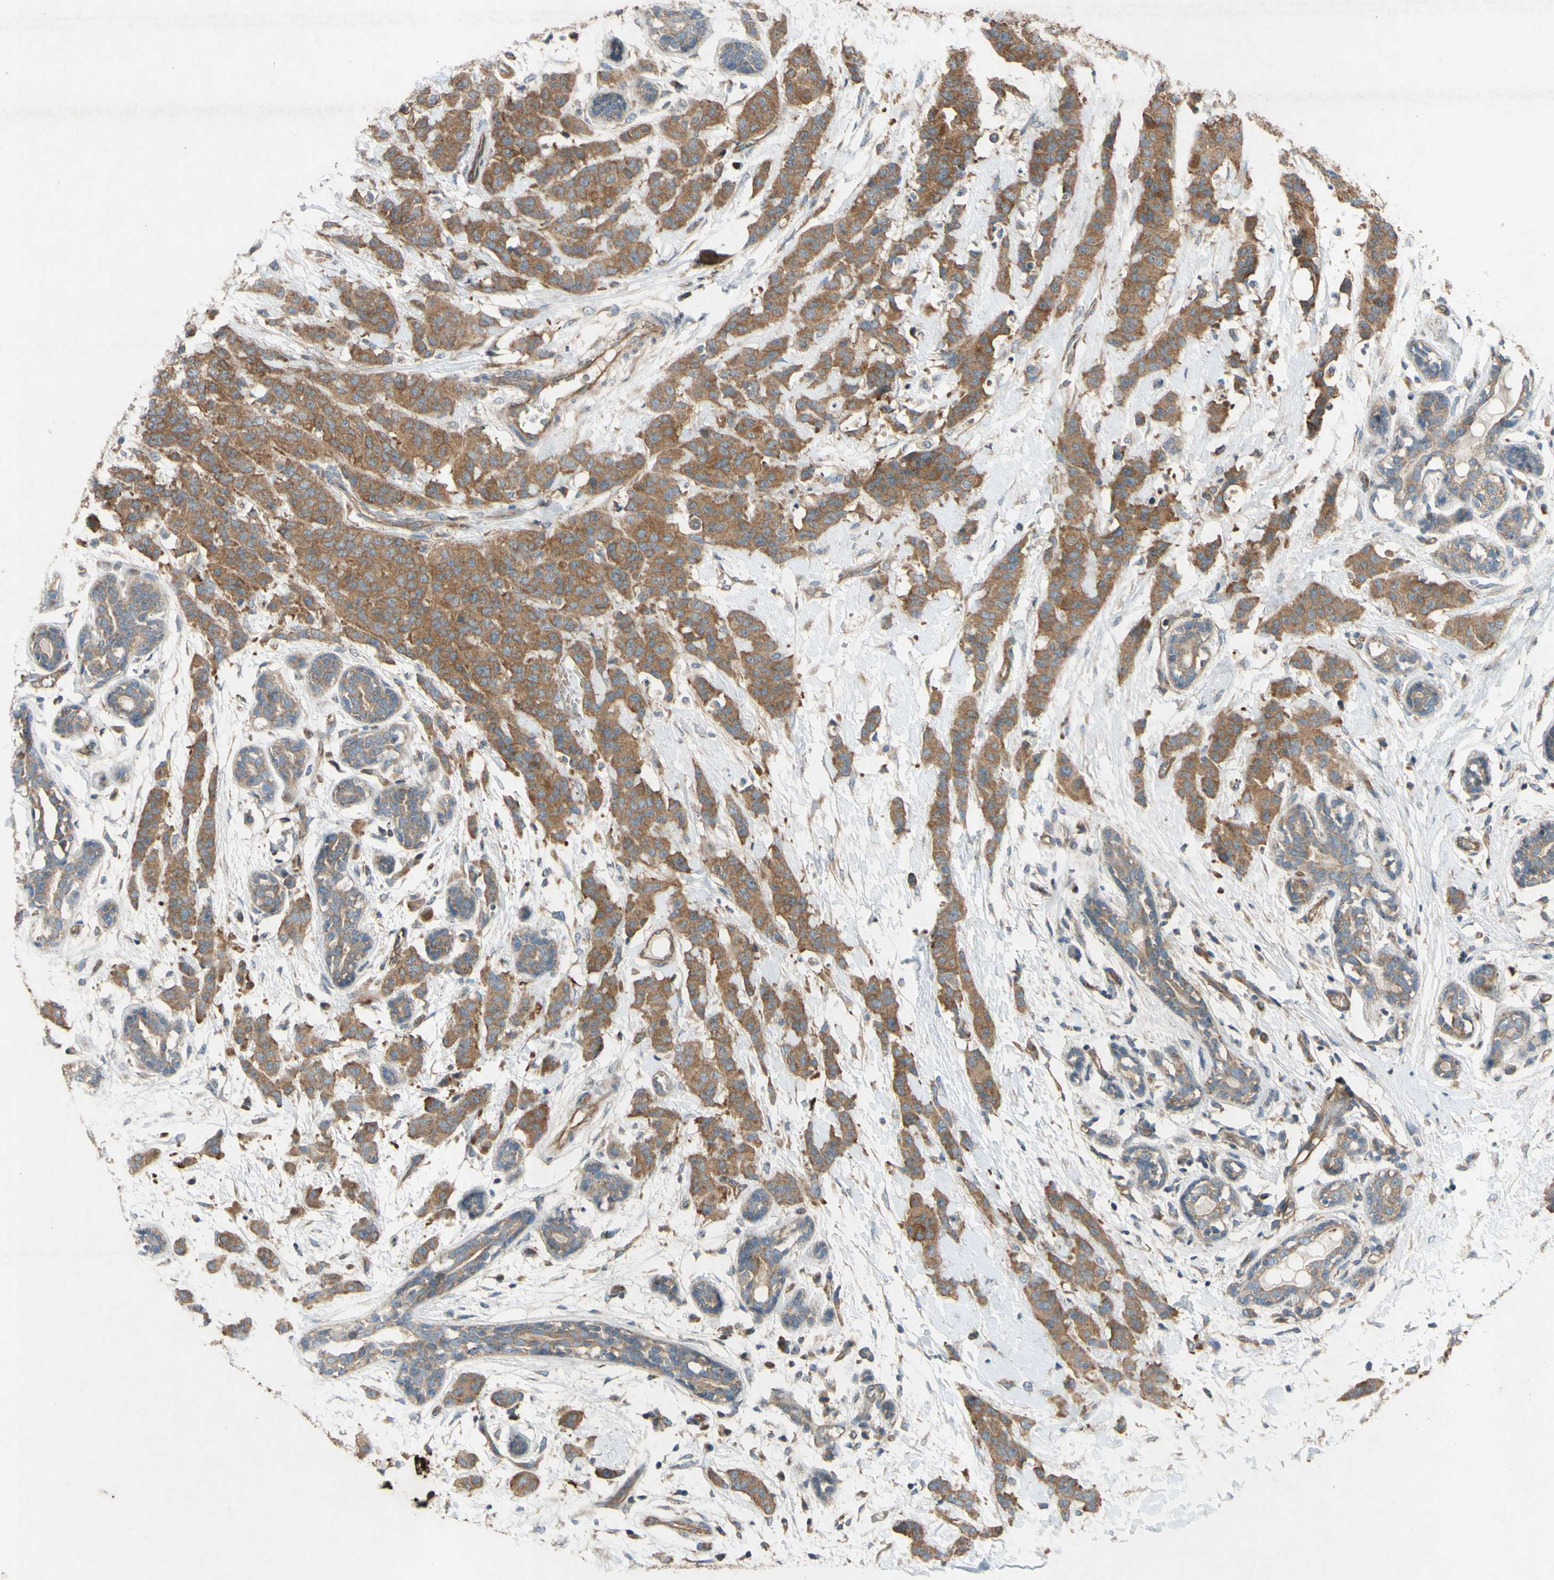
{"staining": {"intensity": "moderate", "quantity": ">75%", "location": "cytoplasmic/membranous"}, "tissue": "breast cancer", "cell_type": "Tumor cells", "image_type": "cancer", "snomed": [{"axis": "morphology", "description": "Normal tissue, NOS"}, {"axis": "morphology", "description": "Duct carcinoma"}, {"axis": "topography", "description": "Breast"}], "caption": "Tumor cells exhibit moderate cytoplasmic/membranous staining in approximately >75% of cells in breast intraductal carcinoma. The staining was performed using DAB (3,3'-diaminobenzidine) to visualize the protein expression in brown, while the nuclei were stained in blue with hematoxylin (Magnification: 20x).", "gene": "TST", "patient": {"sex": "female", "age": 40}}